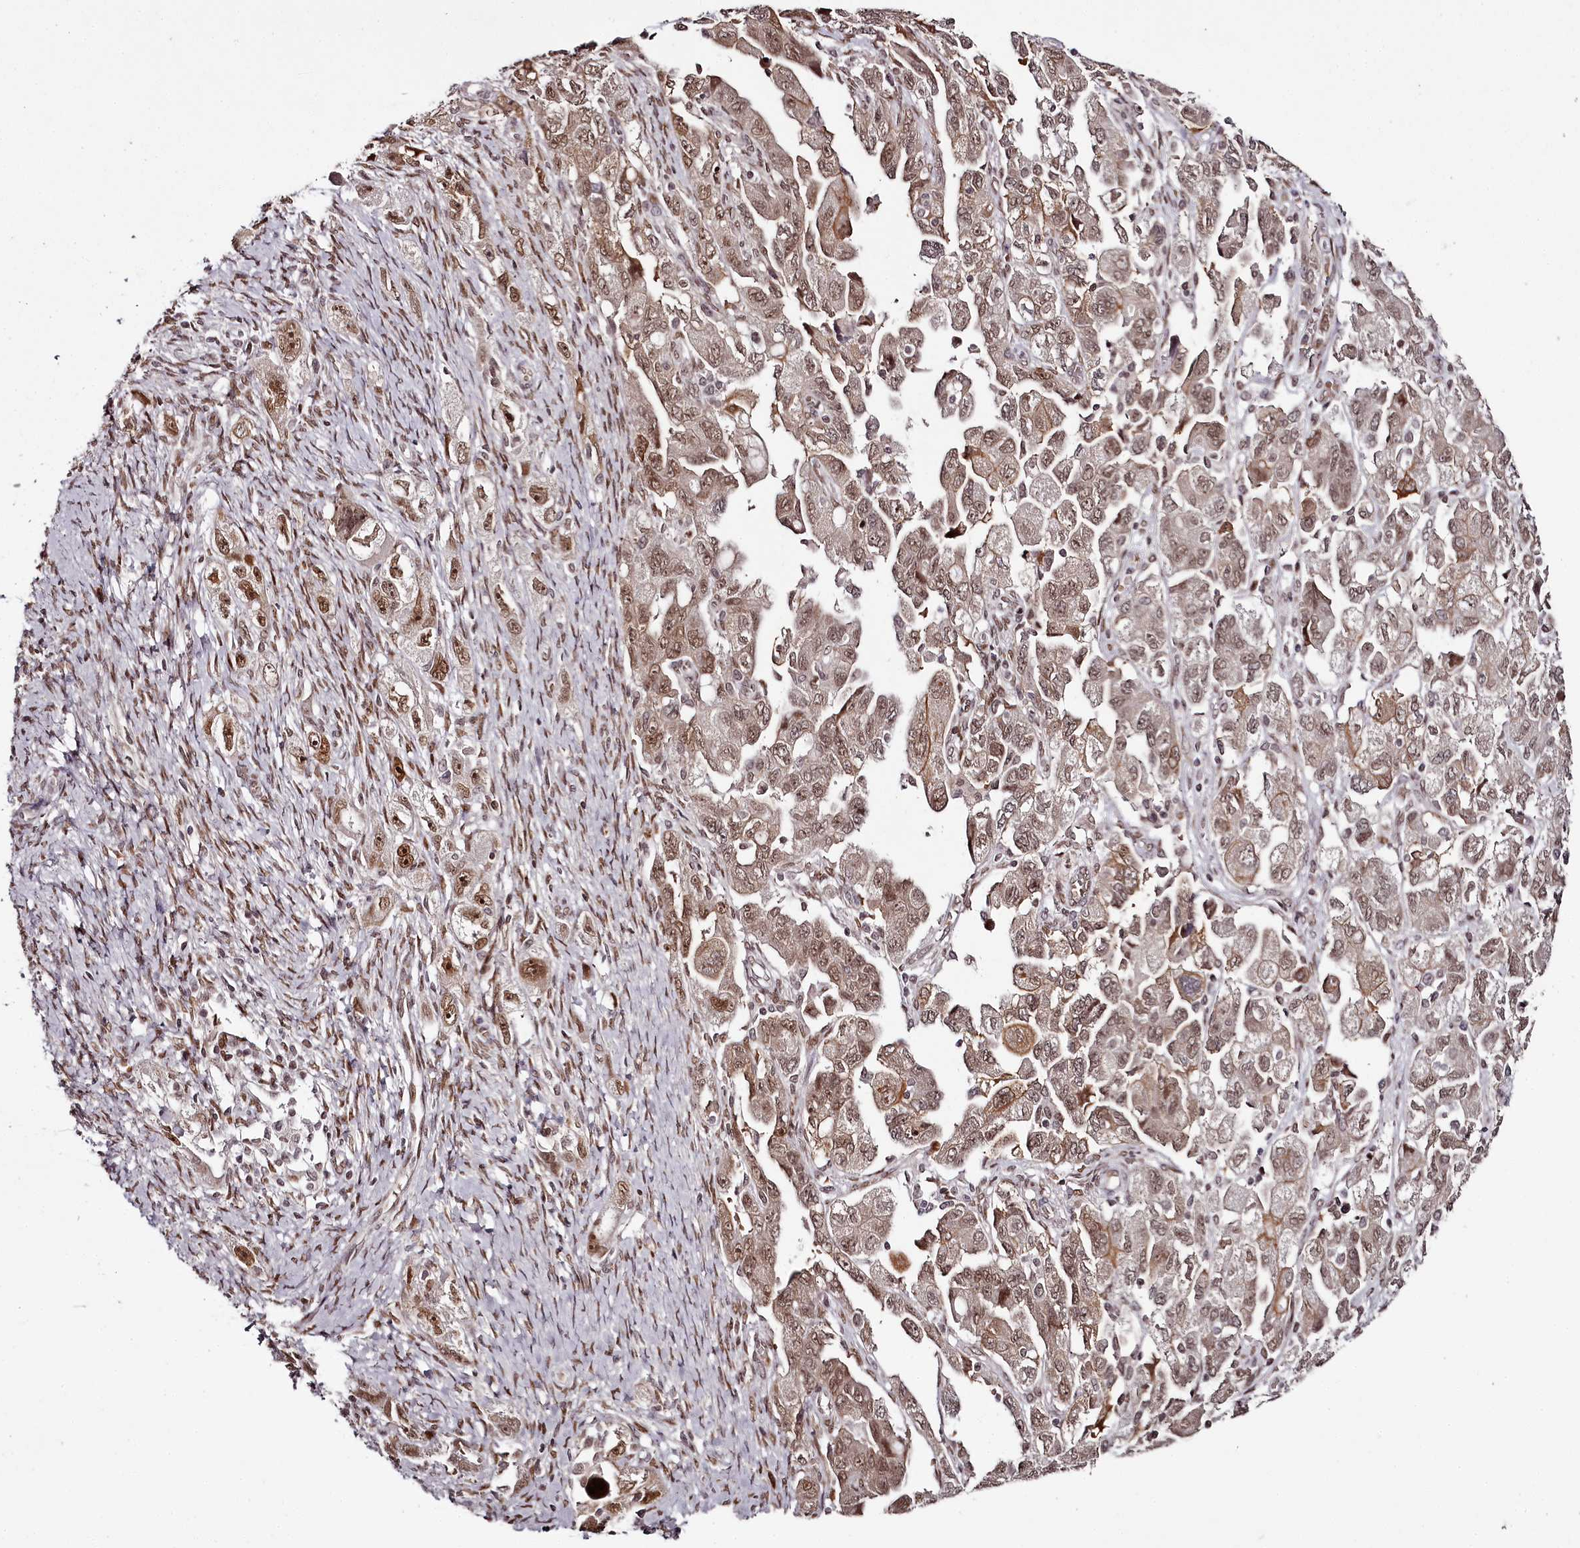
{"staining": {"intensity": "moderate", "quantity": ">75%", "location": "nuclear"}, "tissue": "ovarian cancer", "cell_type": "Tumor cells", "image_type": "cancer", "snomed": [{"axis": "morphology", "description": "Carcinoma, NOS"}, {"axis": "morphology", "description": "Cystadenocarcinoma, serous, NOS"}, {"axis": "topography", "description": "Ovary"}], "caption": "Ovarian cancer (carcinoma) stained with a brown dye exhibits moderate nuclear positive staining in about >75% of tumor cells.", "gene": "THYN1", "patient": {"sex": "female", "age": 69}}